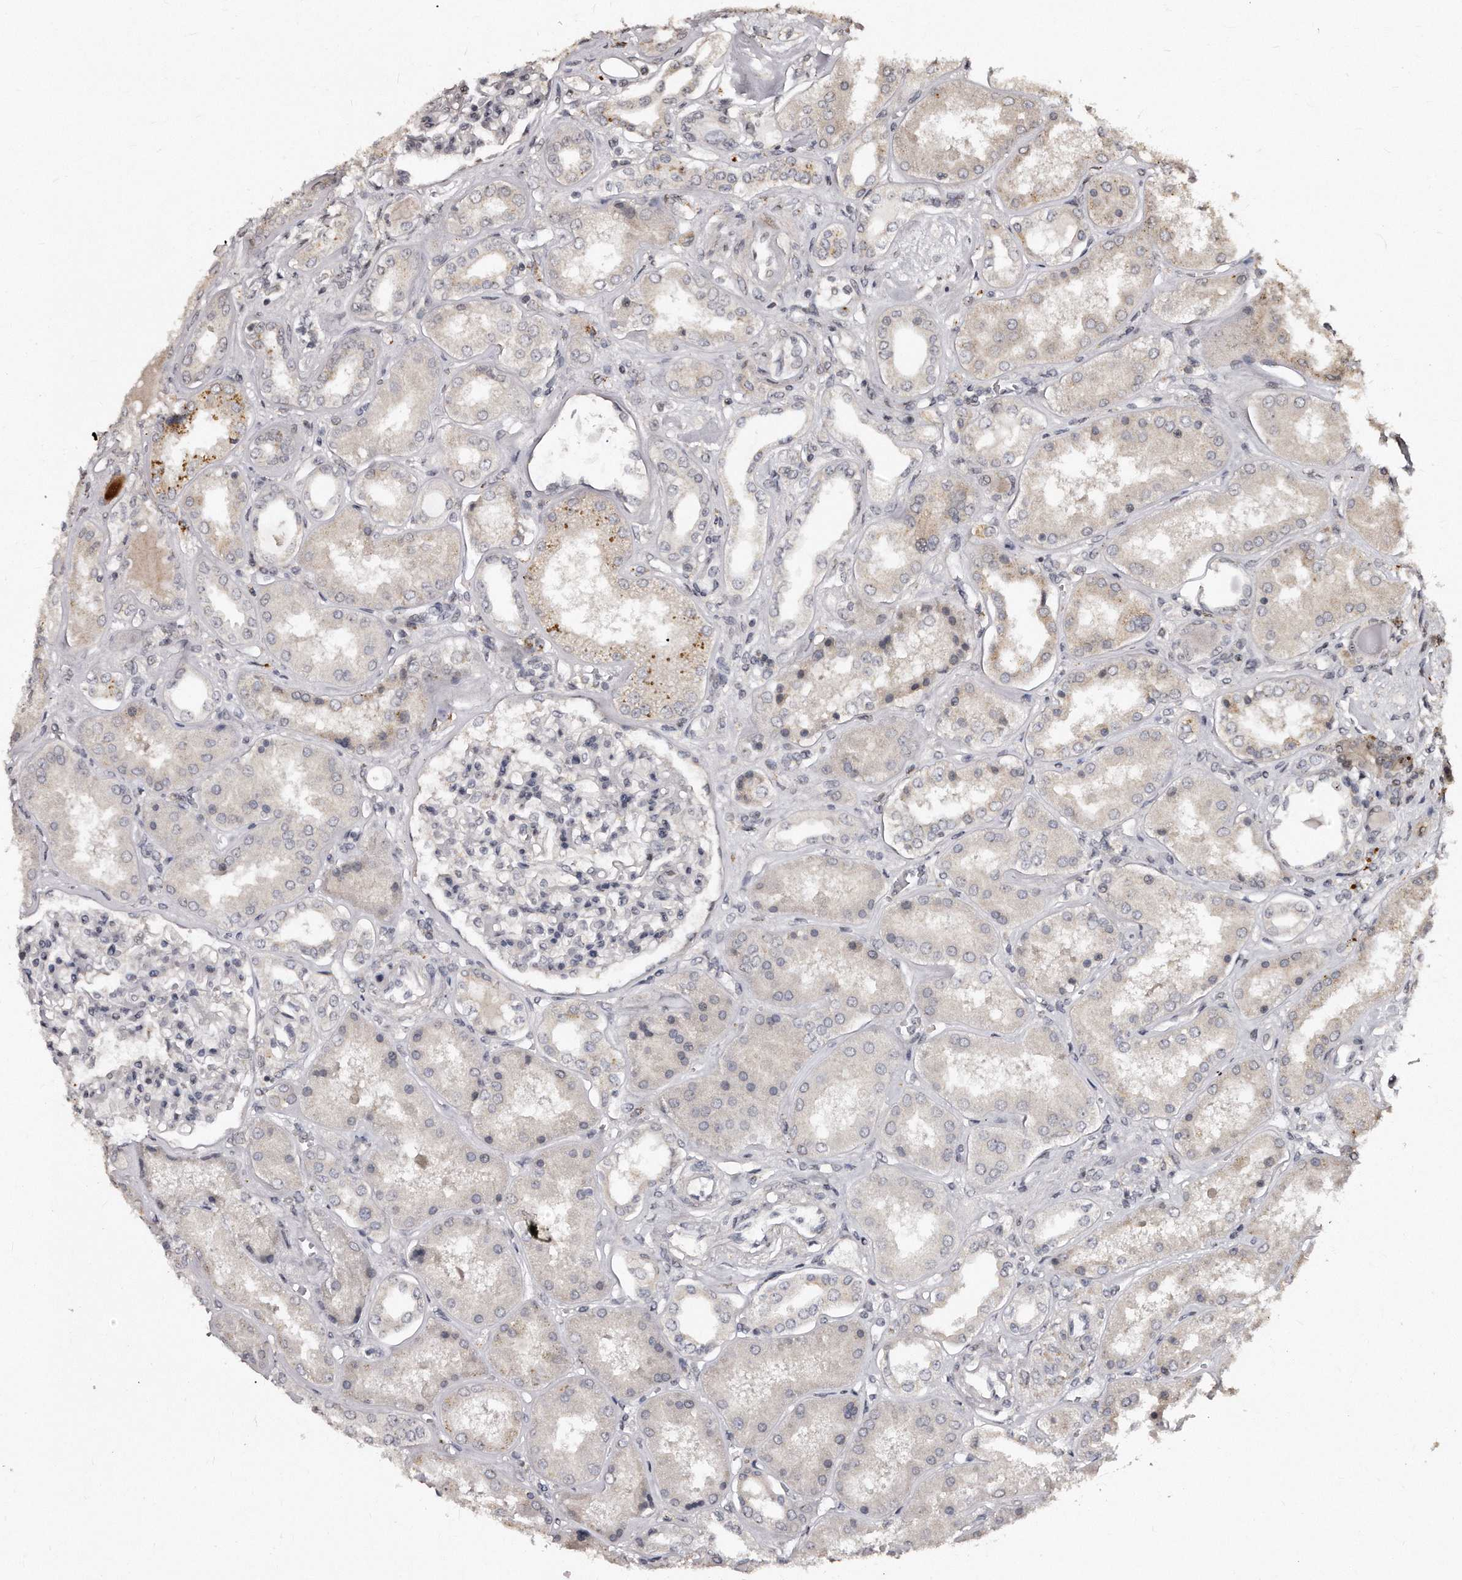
{"staining": {"intensity": "weak", "quantity": "<25%", "location": "nuclear"}, "tissue": "kidney", "cell_type": "Cells in glomeruli", "image_type": "normal", "snomed": [{"axis": "morphology", "description": "Normal tissue, NOS"}, {"axis": "topography", "description": "Kidney"}], "caption": "IHC of unremarkable human kidney shows no expression in cells in glomeruli.", "gene": "TSHR", "patient": {"sex": "female", "age": 56}}